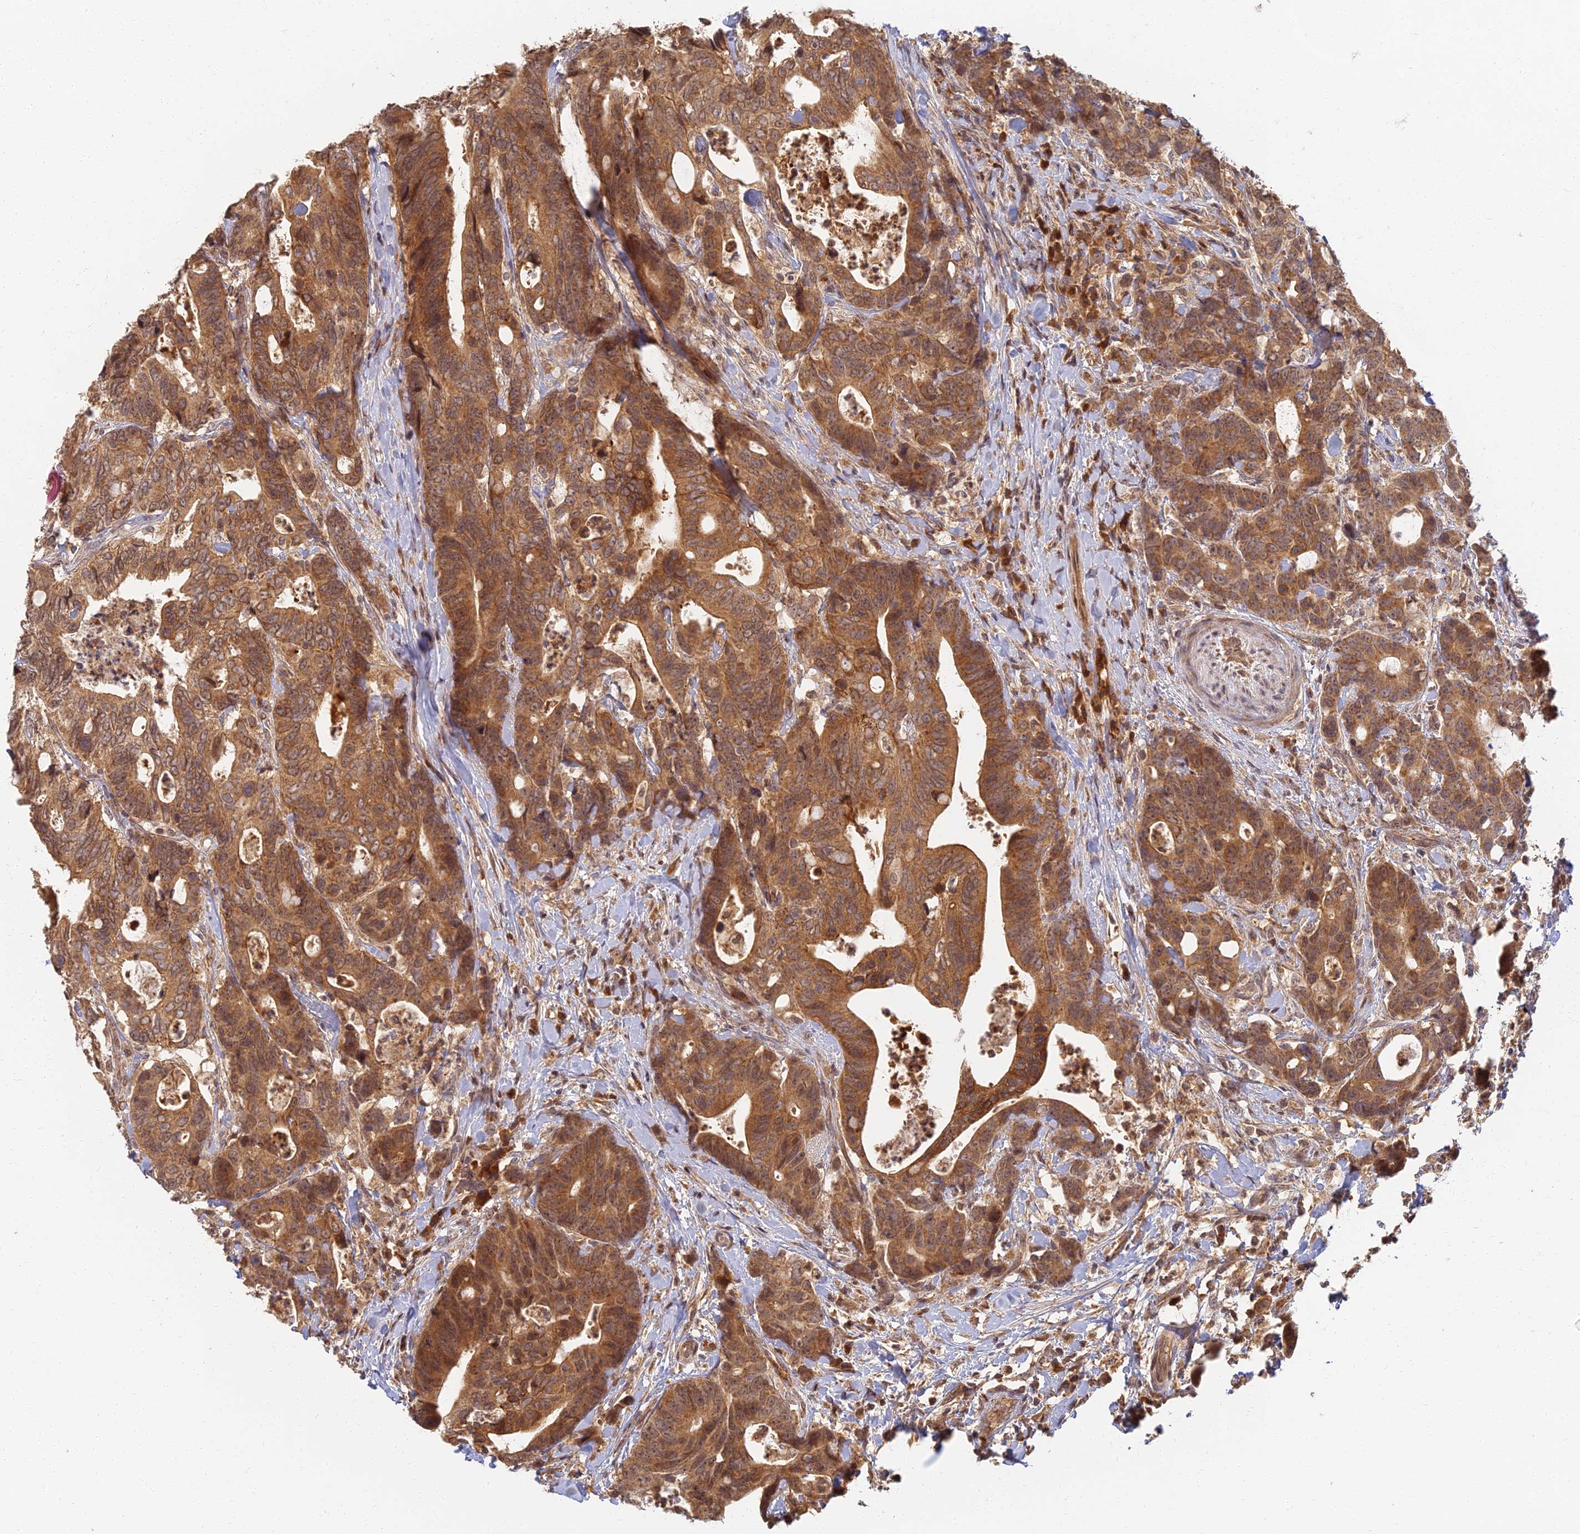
{"staining": {"intensity": "moderate", "quantity": ">75%", "location": "cytoplasmic/membranous"}, "tissue": "colorectal cancer", "cell_type": "Tumor cells", "image_type": "cancer", "snomed": [{"axis": "morphology", "description": "Adenocarcinoma, NOS"}, {"axis": "topography", "description": "Colon"}], "caption": "Colorectal adenocarcinoma was stained to show a protein in brown. There is medium levels of moderate cytoplasmic/membranous staining in about >75% of tumor cells.", "gene": "RGL3", "patient": {"sex": "female", "age": 82}}